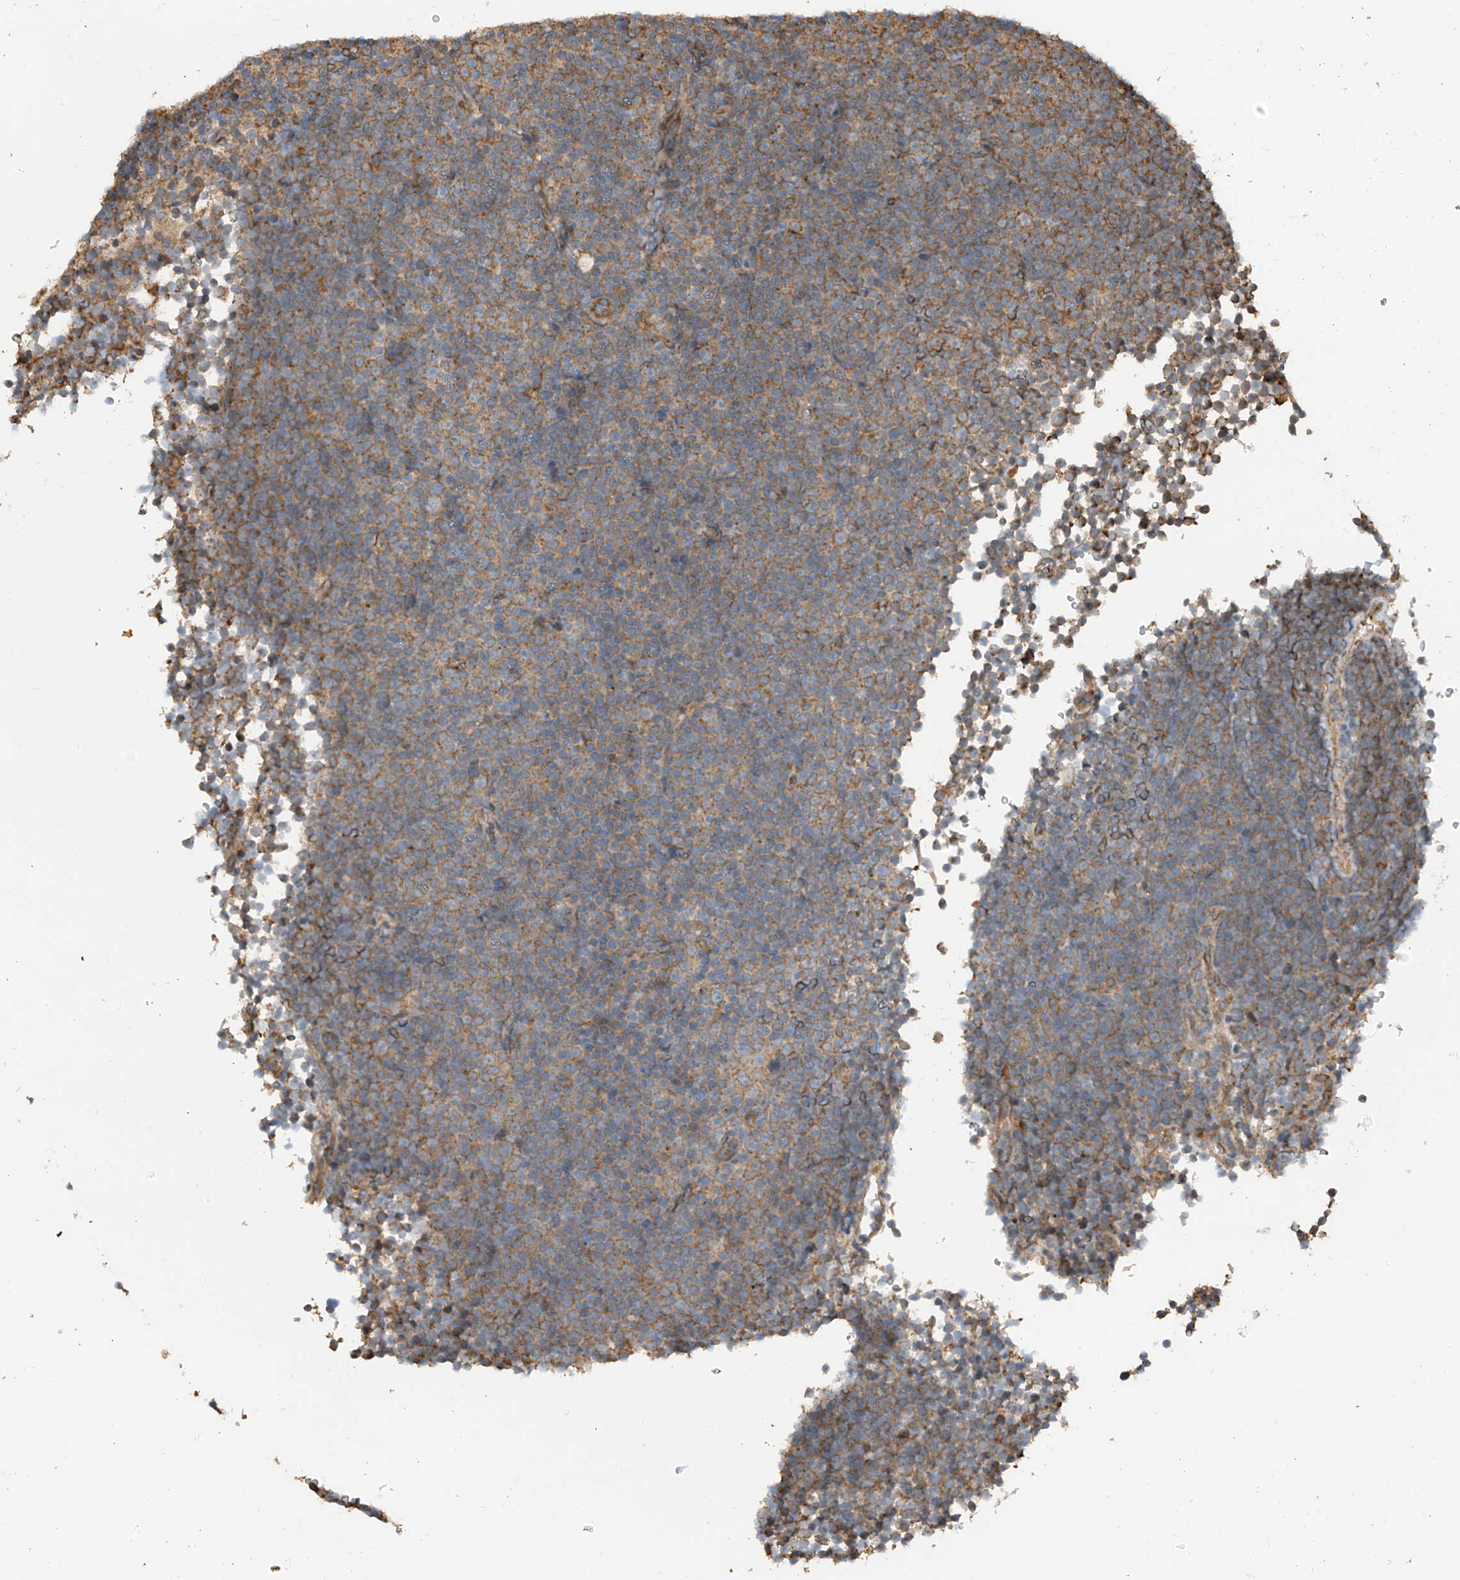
{"staining": {"intensity": "weak", "quantity": "25%-75%", "location": "cytoplasmic/membranous"}, "tissue": "lymphoma", "cell_type": "Tumor cells", "image_type": "cancer", "snomed": [{"axis": "morphology", "description": "Malignant lymphoma, non-Hodgkin's type, Low grade"}, {"axis": "topography", "description": "Lymph node"}], "caption": "Brown immunohistochemical staining in low-grade malignant lymphoma, non-Hodgkin's type shows weak cytoplasmic/membranous staining in about 25%-75% of tumor cells. The protein of interest is shown in brown color, while the nuclei are stained blue.", "gene": "ZNF189", "patient": {"sex": "female", "age": 67}}